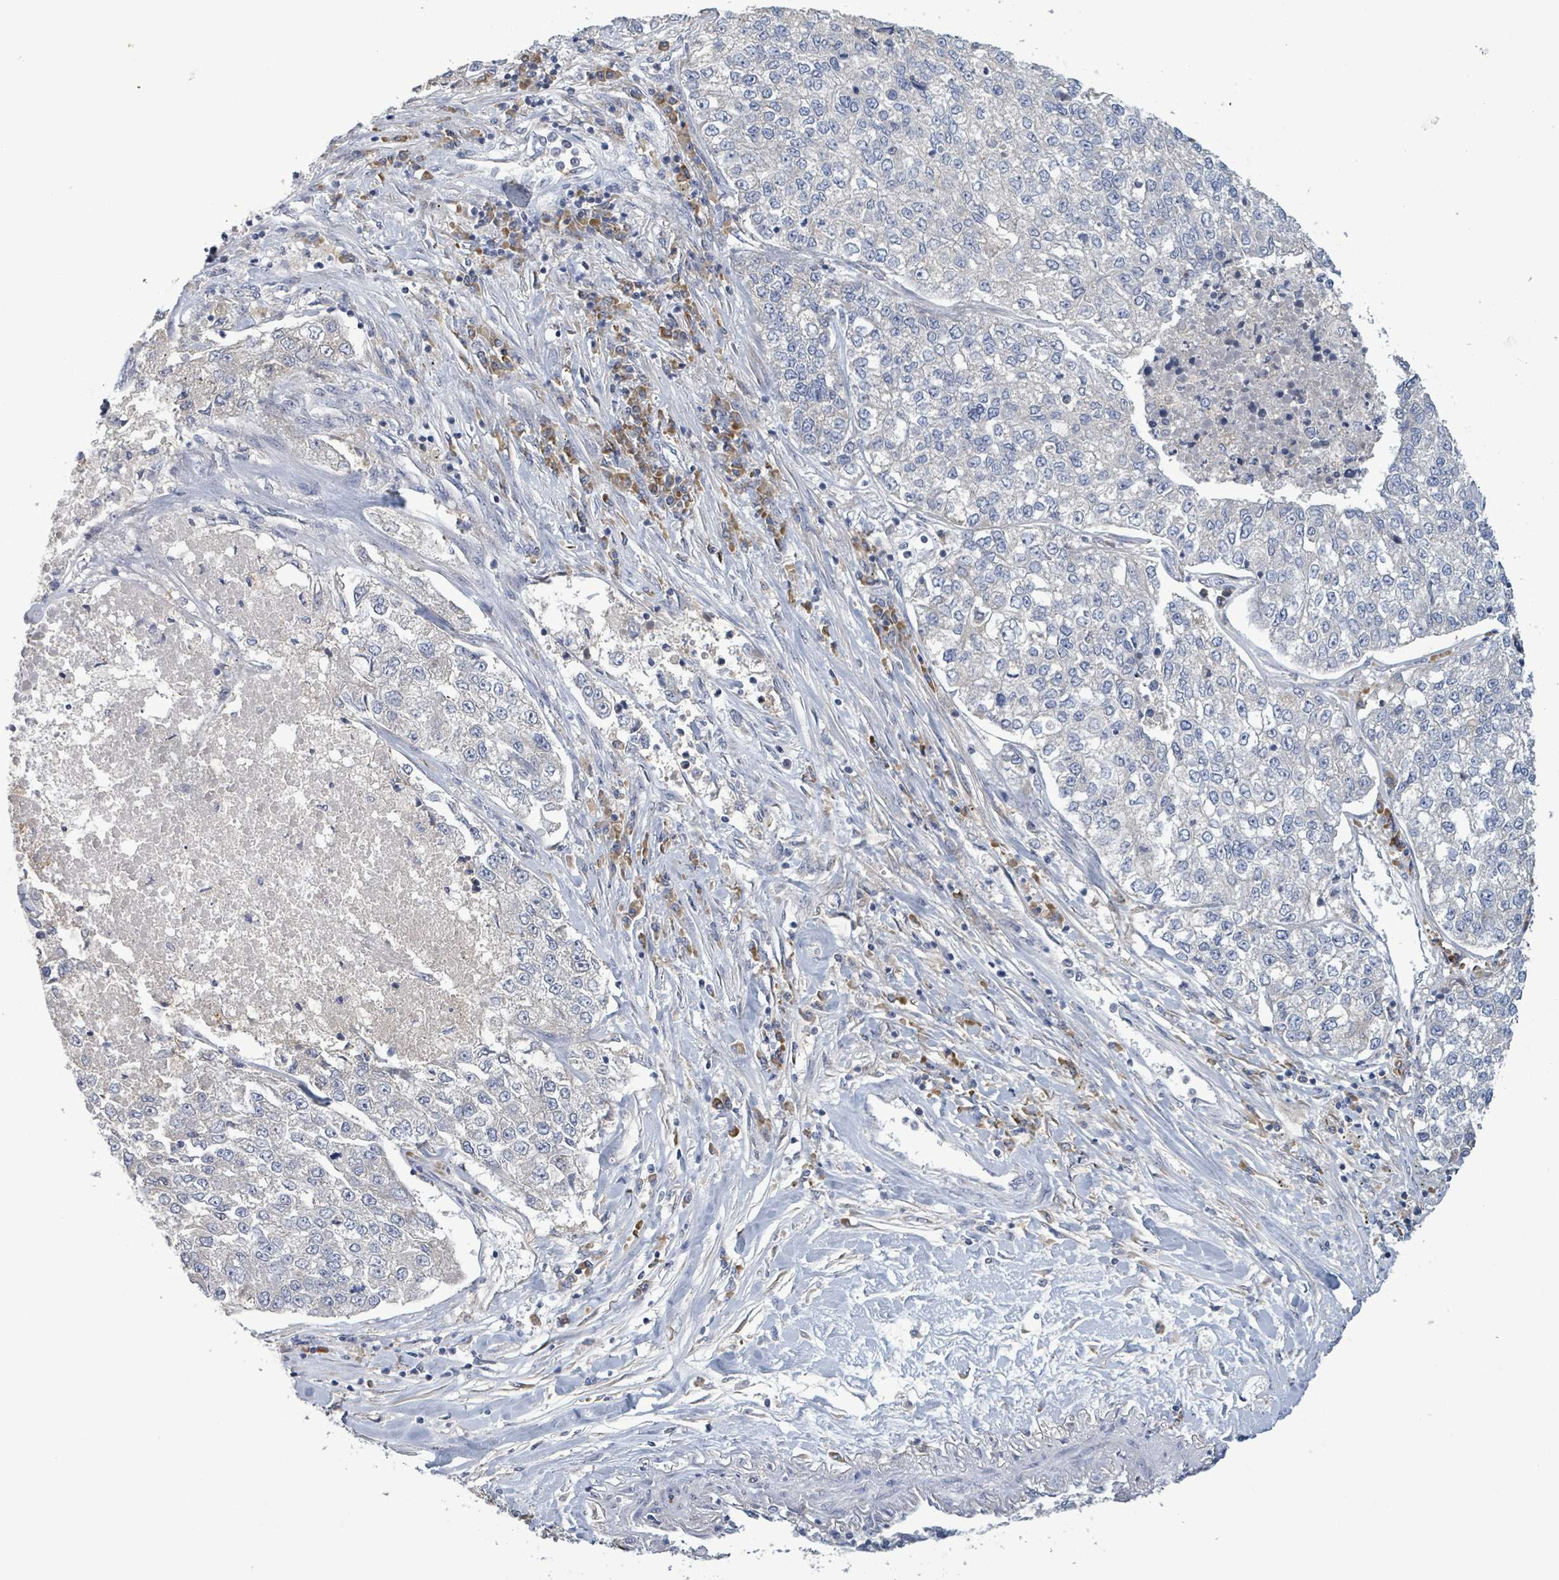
{"staining": {"intensity": "negative", "quantity": "none", "location": "none"}, "tissue": "lung cancer", "cell_type": "Tumor cells", "image_type": "cancer", "snomed": [{"axis": "morphology", "description": "Adenocarcinoma, NOS"}, {"axis": "topography", "description": "Lung"}], "caption": "This micrograph is of lung cancer (adenocarcinoma) stained with IHC to label a protein in brown with the nuclei are counter-stained blue. There is no positivity in tumor cells.", "gene": "ATP13A1", "patient": {"sex": "male", "age": 49}}